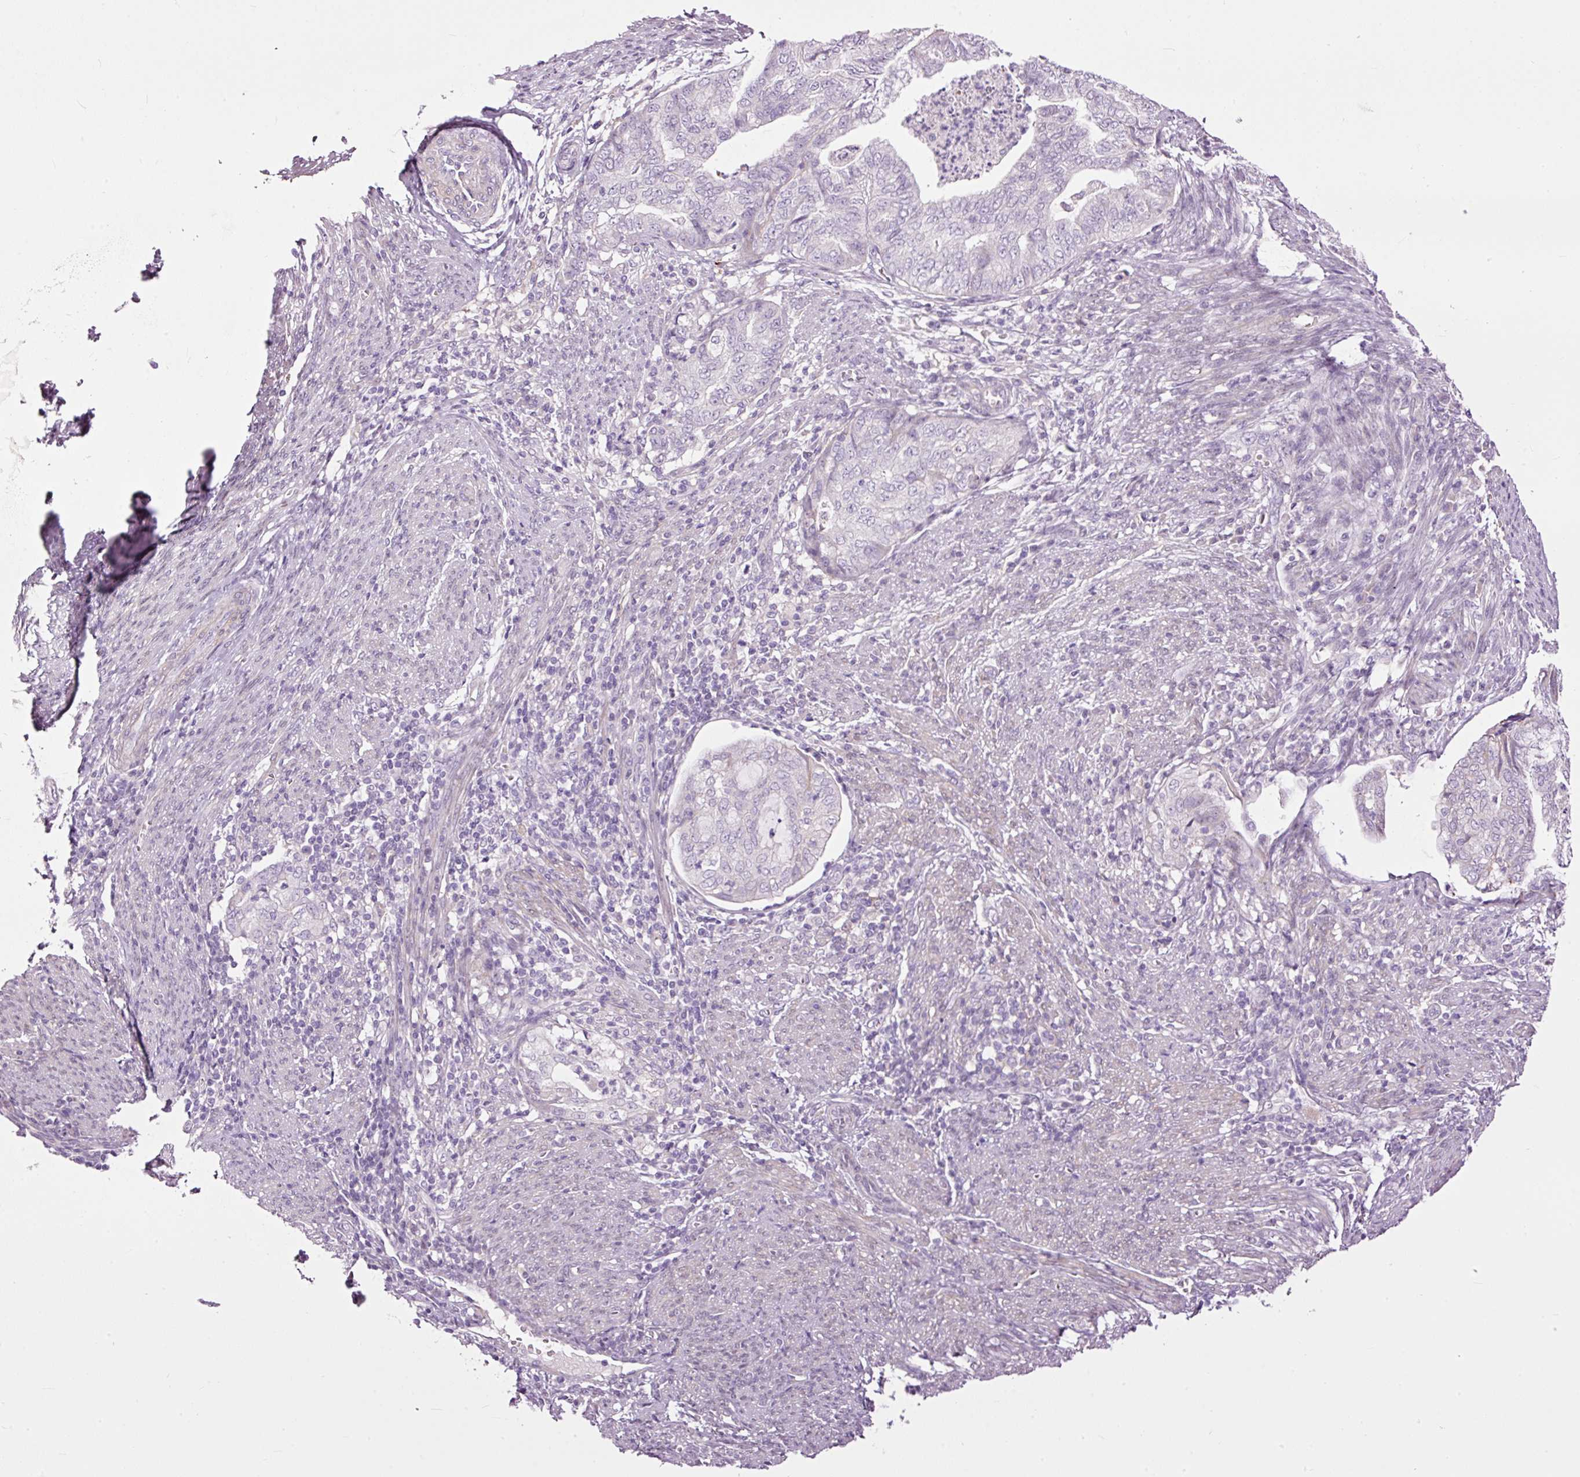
{"staining": {"intensity": "negative", "quantity": "none", "location": "none"}, "tissue": "endometrial cancer", "cell_type": "Tumor cells", "image_type": "cancer", "snomed": [{"axis": "morphology", "description": "Adenocarcinoma, NOS"}, {"axis": "topography", "description": "Endometrium"}], "caption": "Tumor cells show no significant staining in endometrial cancer (adenocarcinoma). Nuclei are stained in blue.", "gene": "FCRL4", "patient": {"sex": "female", "age": 79}}